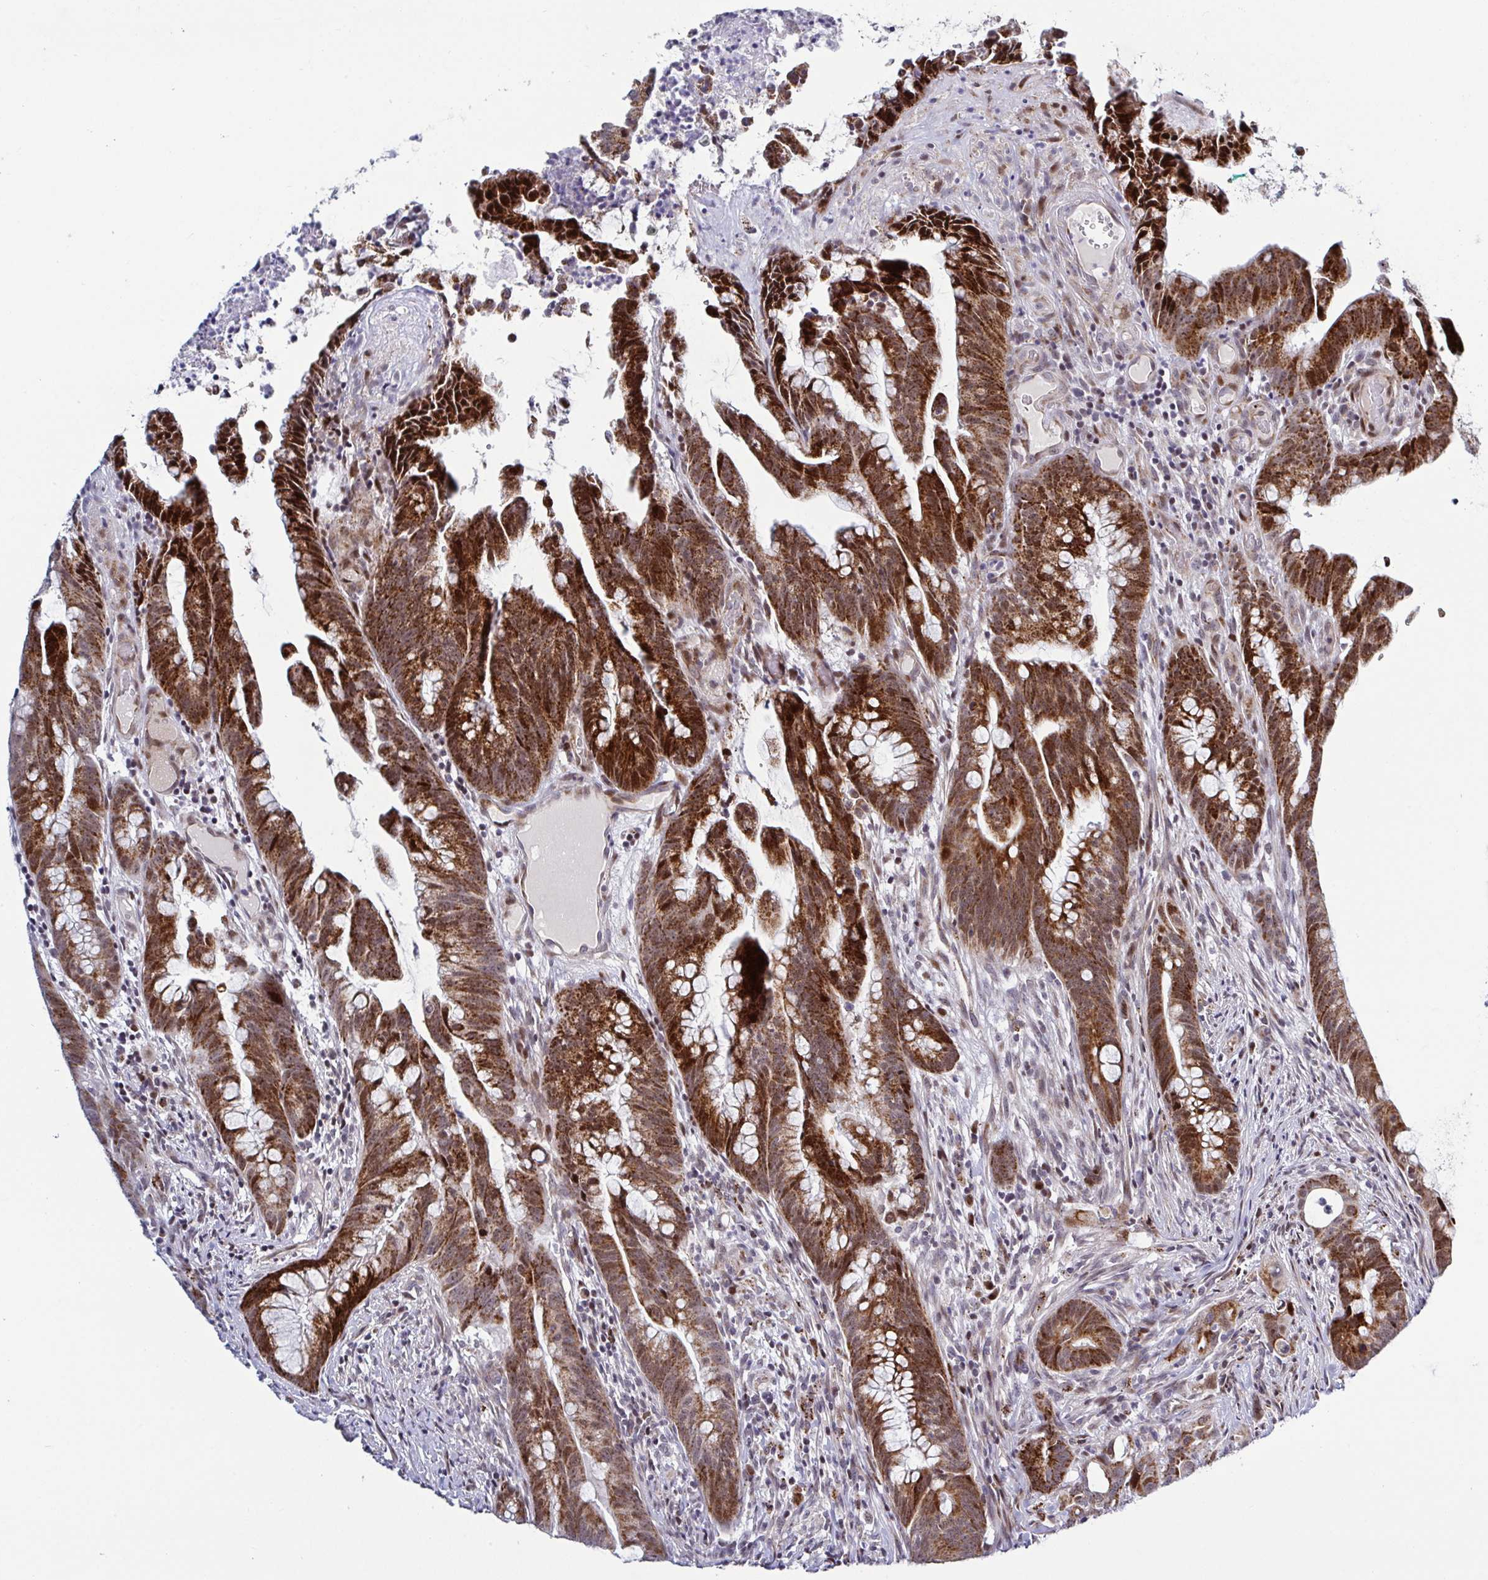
{"staining": {"intensity": "strong", "quantity": ">75%", "location": "cytoplasmic/membranous"}, "tissue": "colorectal cancer", "cell_type": "Tumor cells", "image_type": "cancer", "snomed": [{"axis": "morphology", "description": "Adenocarcinoma, NOS"}, {"axis": "topography", "description": "Colon"}], "caption": "Protein positivity by immunohistochemistry demonstrates strong cytoplasmic/membranous staining in about >75% of tumor cells in adenocarcinoma (colorectal). The staining was performed using DAB (3,3'-diaminobenzidine), with brown indicating positive protein expression. Nuclei are stained blue with hematoxylin.", "gene": "DZIP1", "patient": {"sex": "male", "age": 62}}